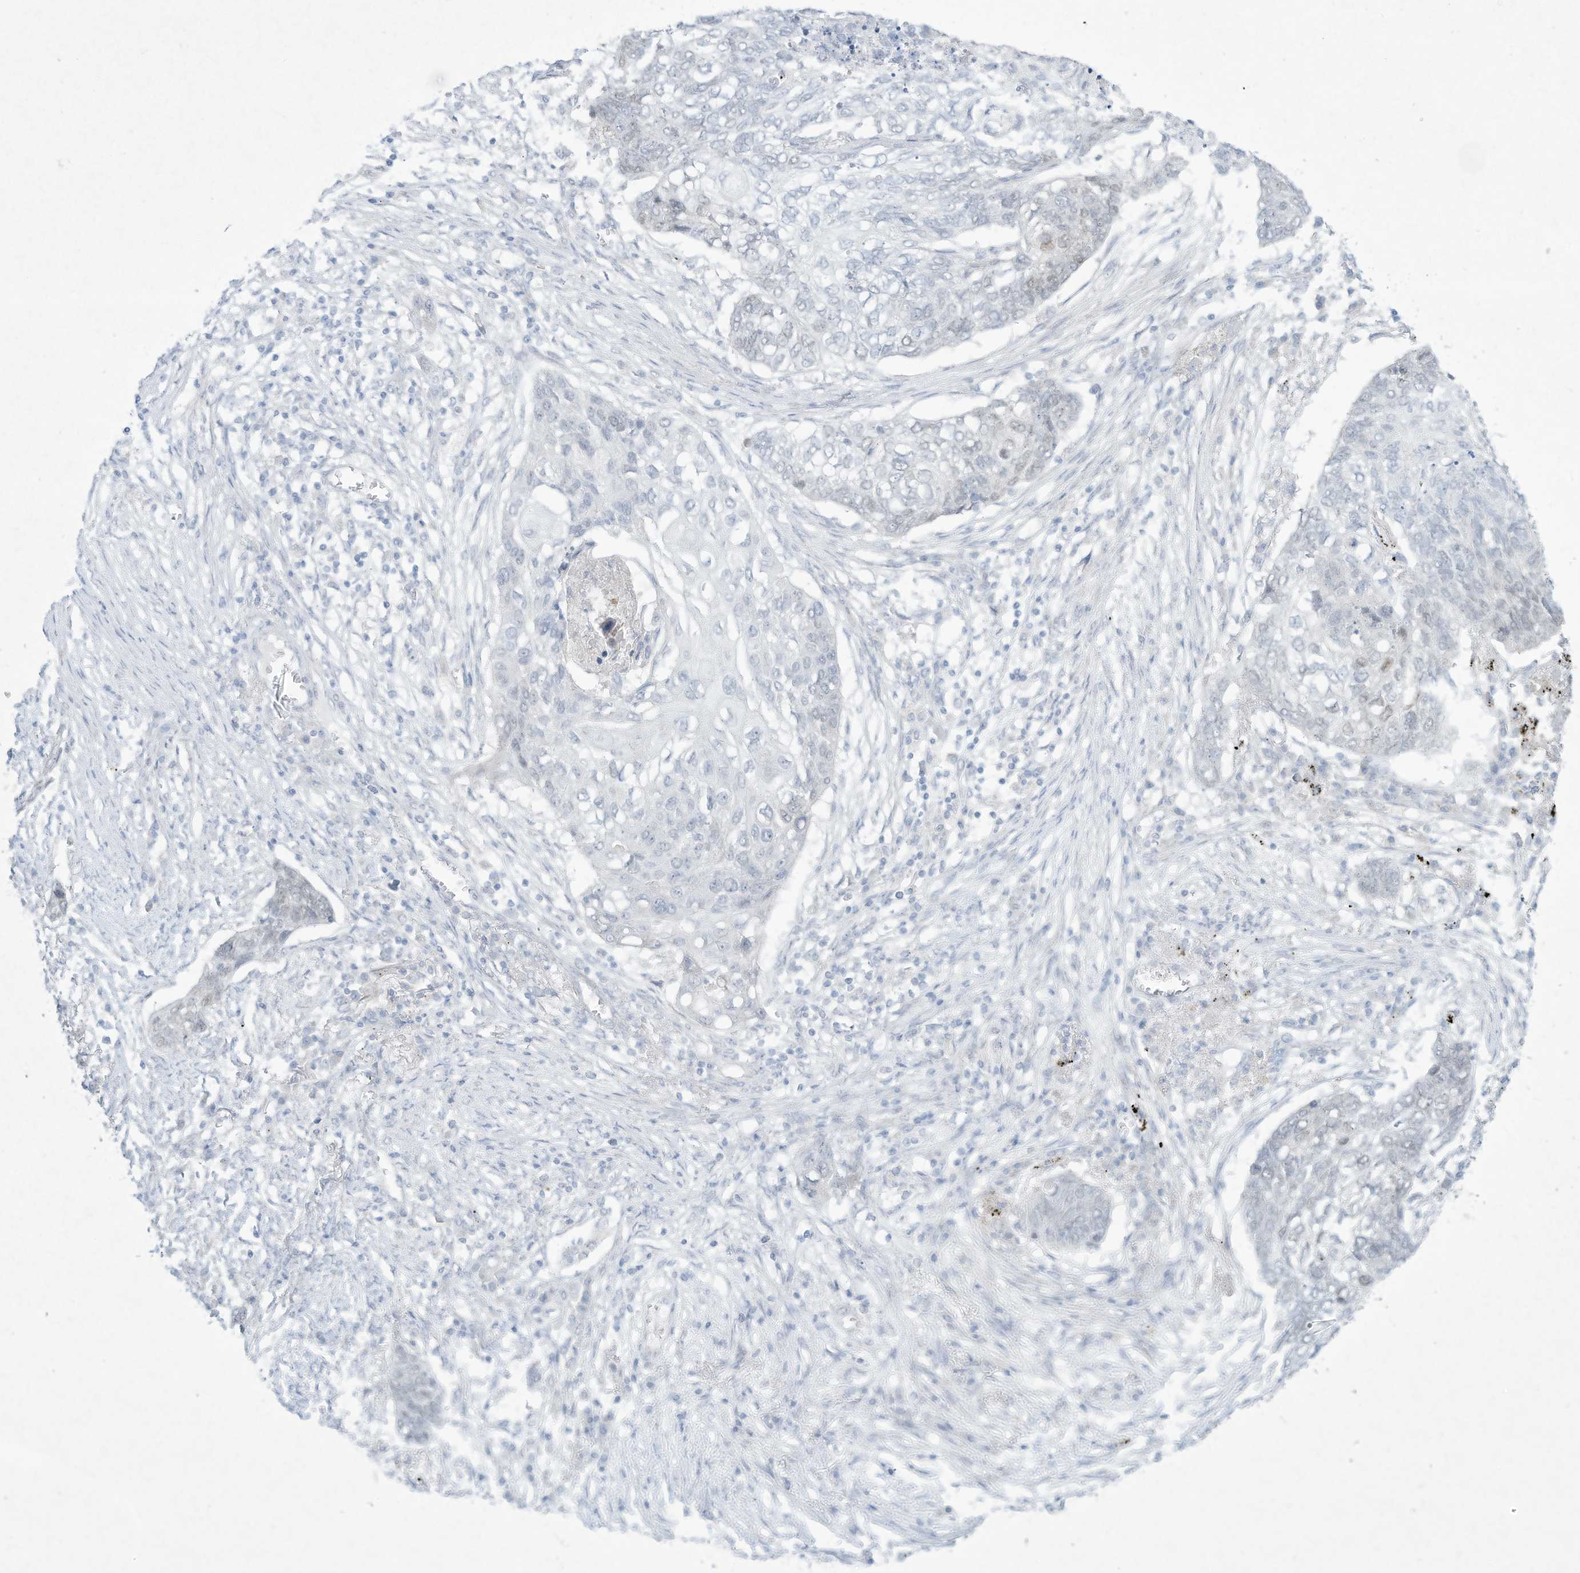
{"staining": {"intensity": "negative", "quantity": "none", "location": "none"}, "tissue": "lung cancer", "cell_type": "Tumor cells", "image_type": "cancer", "snomed": [{"axis": "morphology", "description": "Squamous cell carcinoma, NOS"}, {"axis": "topography", "description": "Lung"}], "caption": "Lung squamous cell carcinoma was stained to show a protein in brown. There is no significant positivity in tumor cells.", "gene": "PAX6", "patient": {"sex": "female", "age": 63}}